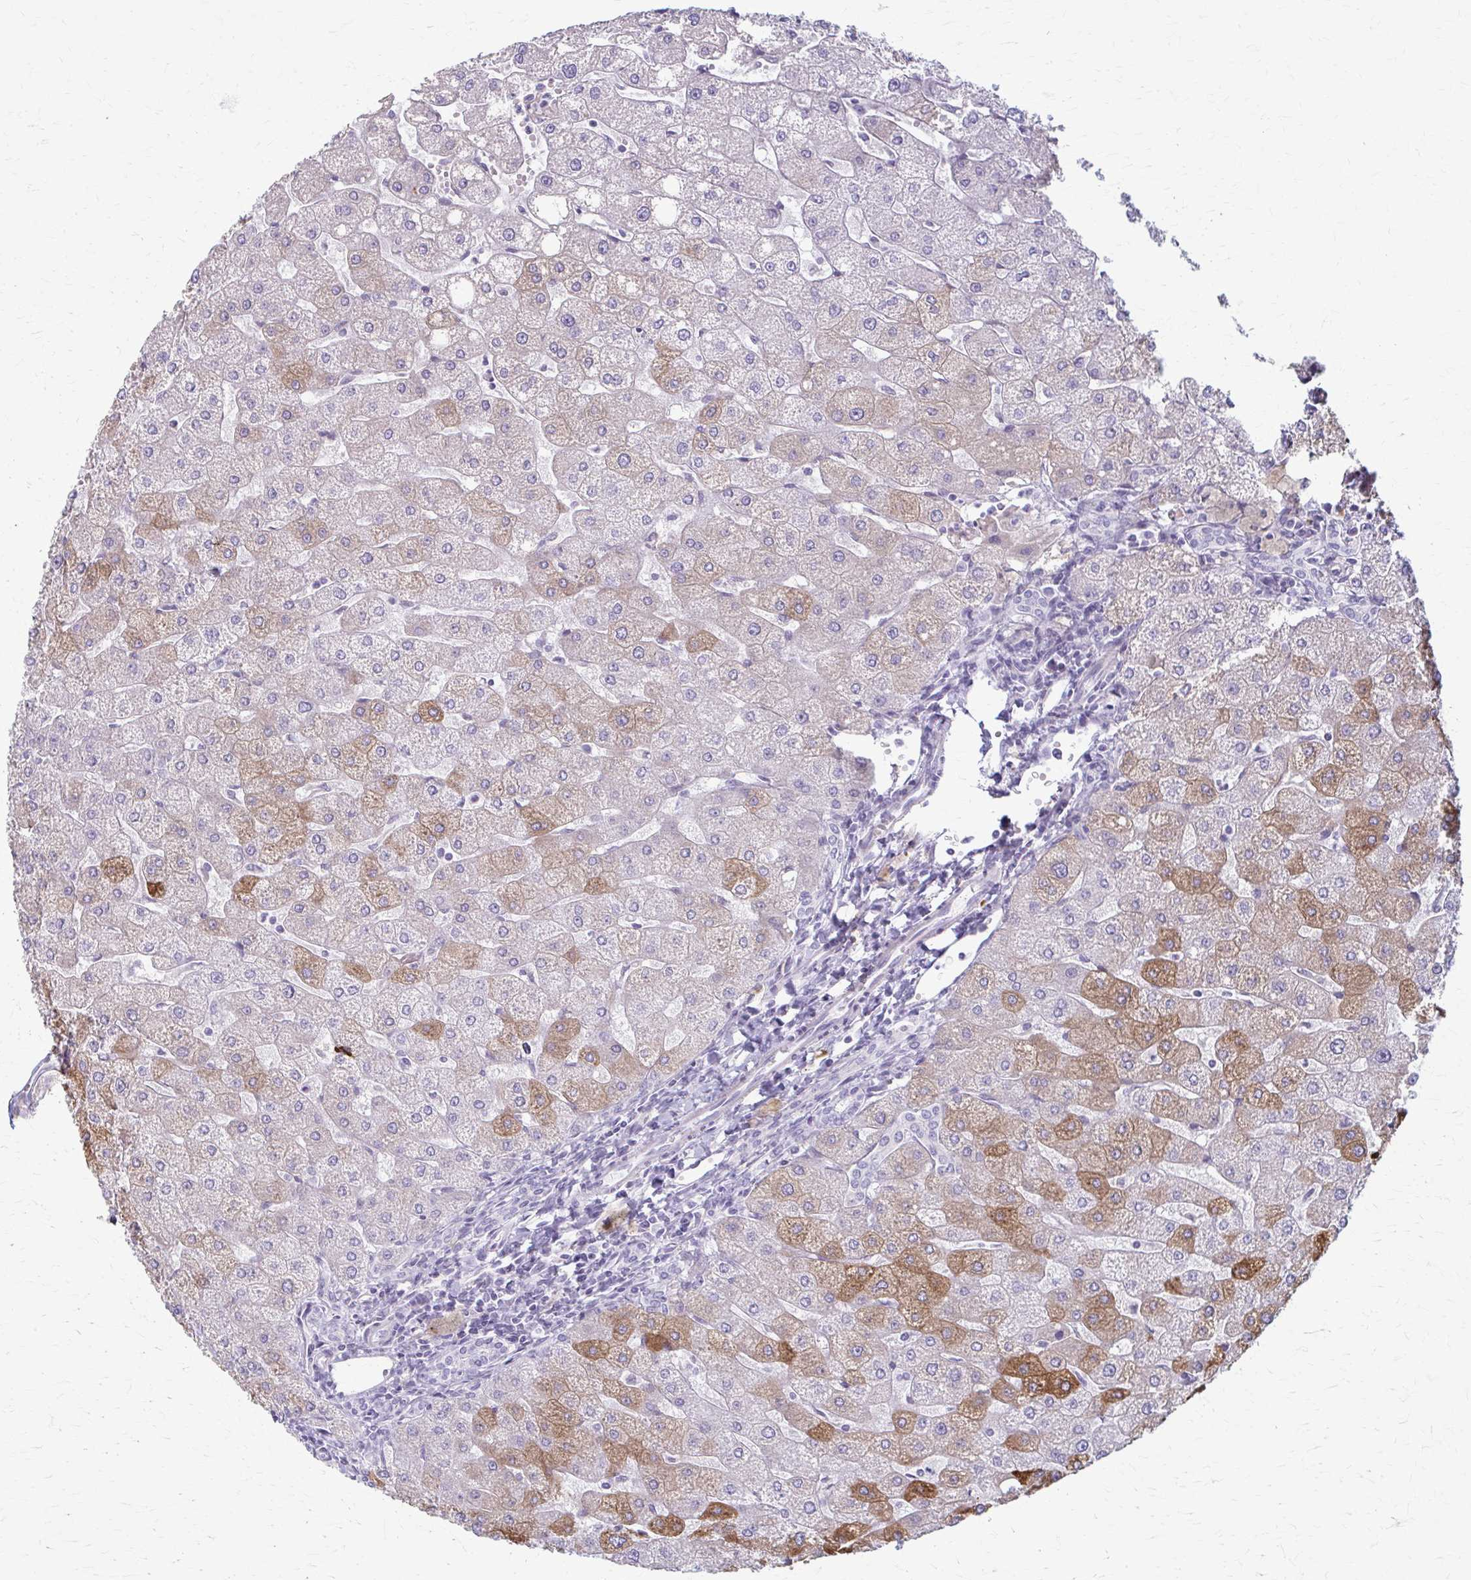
{"staining": {"intensity": "negative", "quantity": "none", "location": "none"}, "tissue": "liver", "cell_type": "Cholangiocytes", "image_type": "normal", "snomed": [{"axis": "morphology", "description": "Normal tissue, NOS"}, {"axis": "topography", "description": "Liver"}], "caption": "Immunohistochemistry histopathology image of normal liver: liver stained with DAB (3,3'-diaminobenzidine) reveals no significant protein positivity in cholangiocytes.", "gene": "LDLRAP1", "patient": {"sex": "male", "age": 67}}